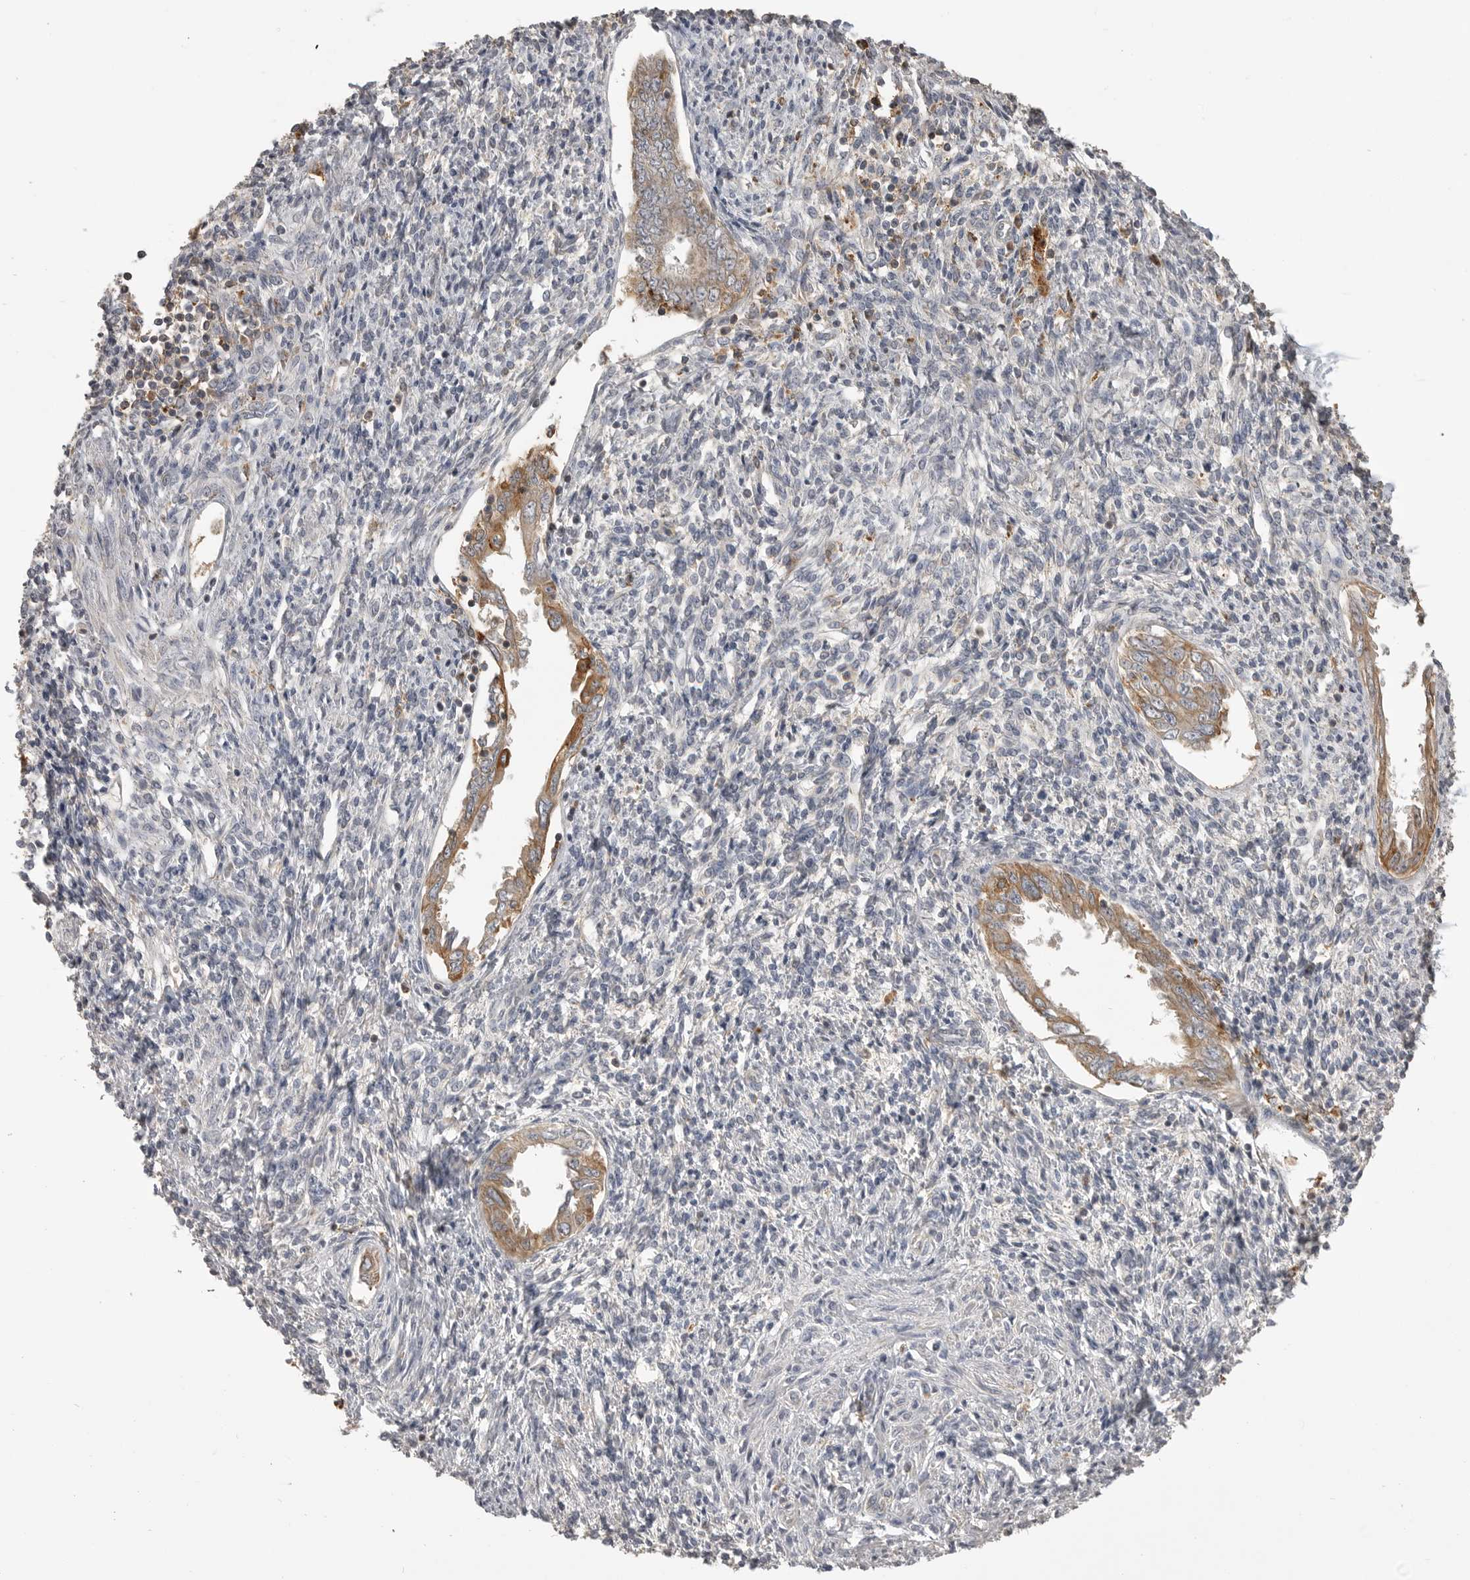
{"staining": {"intensity": "negative", "quantity": "none", "location": "none"}, "tissue": "endometrium", "cell_type": "Cells in endometrial stroma", "image_type": "normal", "snomed": [{"axis": "morphology", "description": "Normal tissue, NOS"}, {"axis": "topography", "description": "Endometrium"}], "caption": "This is an immunohistochemistry photomicrograph of unremarkable endometrium. There is no staining in cells in endometrial stroma.", "gene": "CMTM6", "patient": {"sex": "female", "age": 66}}